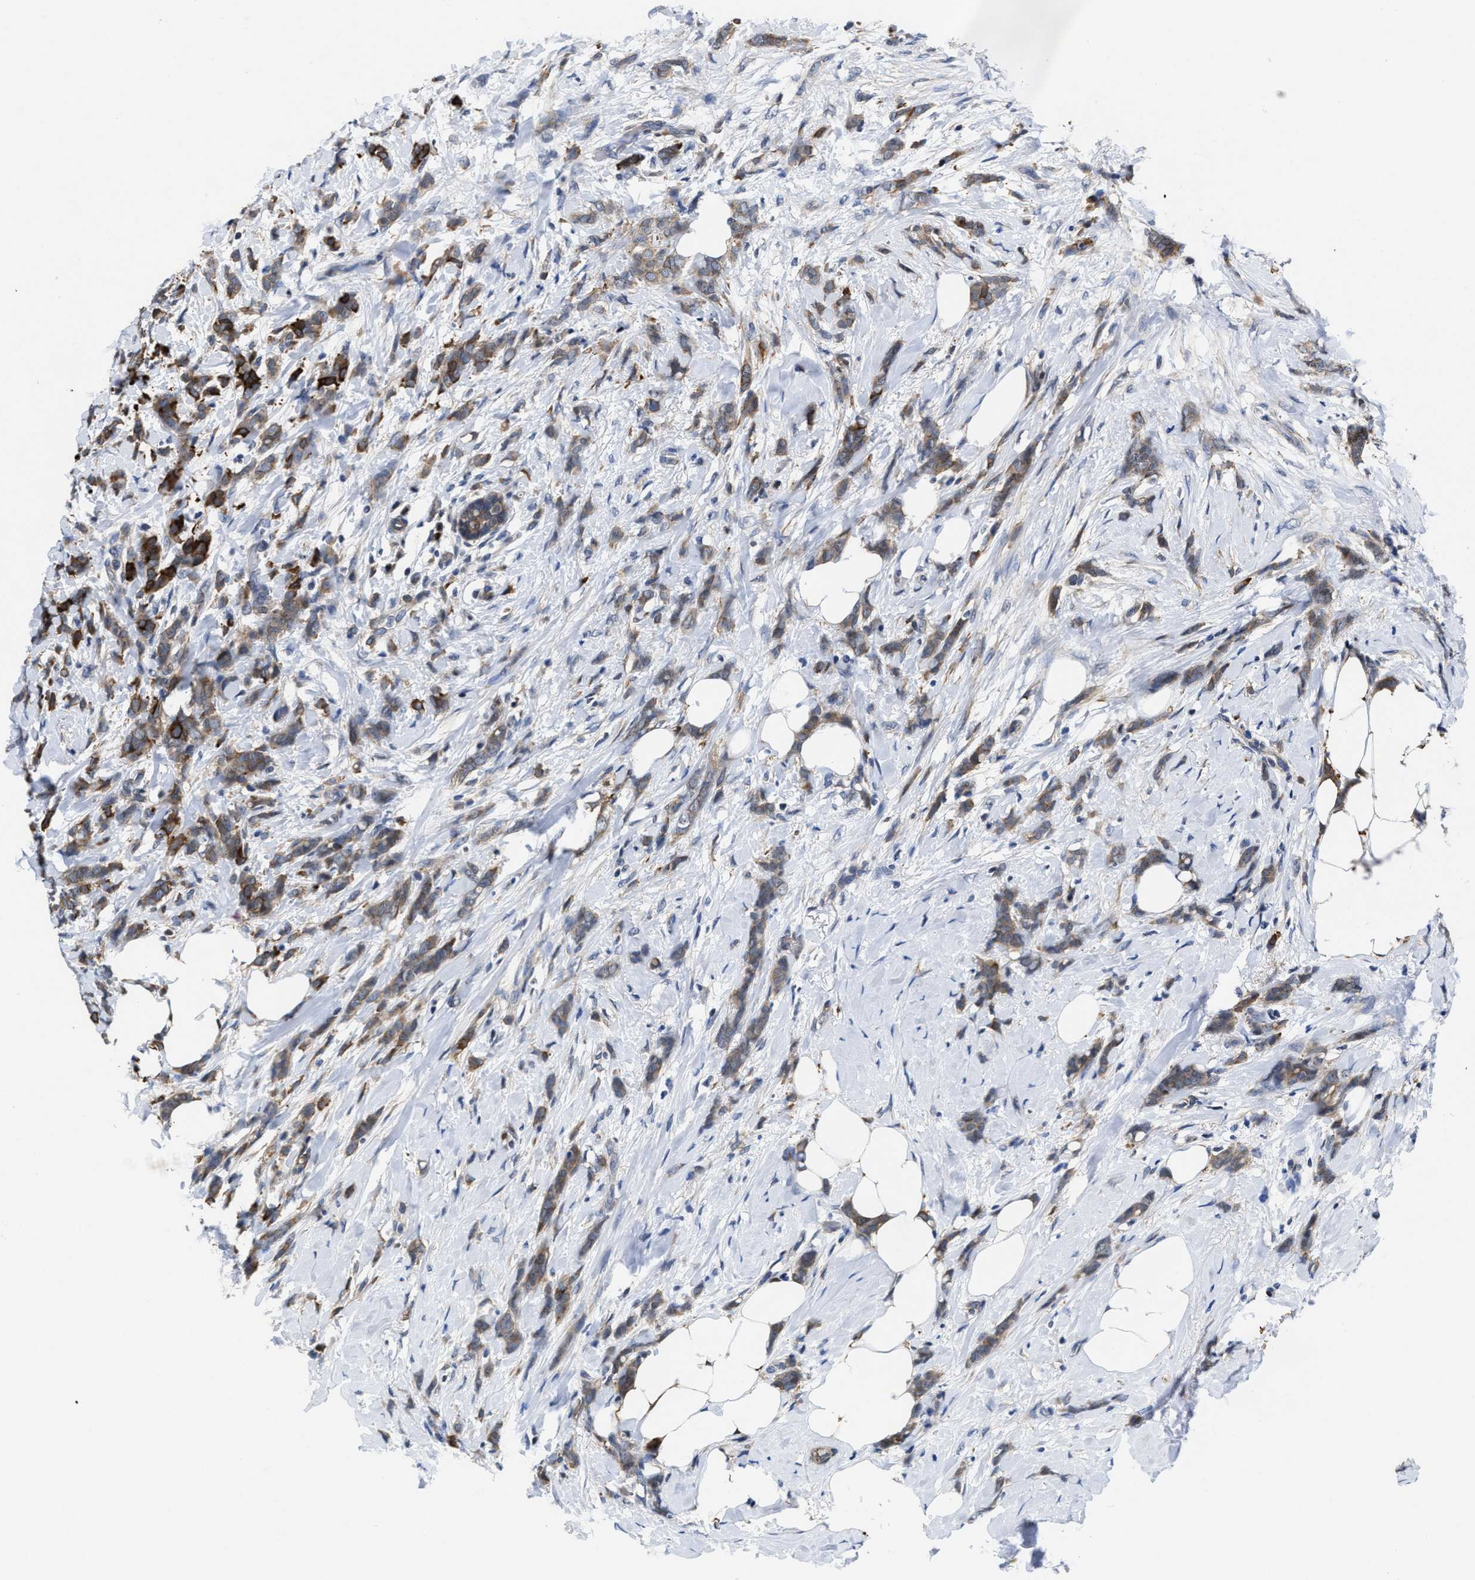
{"staining": {"intensity": "moderate", "quantity": ">75%", "location": "cytoplasmic/membranous"}, "tissue": "breast cancer", "cell_type": "Tumor cells", "image_type": "cancer", "snomed": [{"axis": "morphology", "description": "Lobular carcinoma, in situ"}, {"axis": "morphology", "description": "Lobular carcinoma"}, {"axis": "topography", "description": "Breast"}], "caption": "A brown stain highlights moderate cytoplasmic/membranous expression of a protein in human breast cancer (lobular carcinoma) tumor cells. Using DAB (brown) and hematoxylin (blue) stains, captured at high magnification using brightfield microscopy.", "gene": "KIF12", "patient": {"sex": "female", "age": 41}}